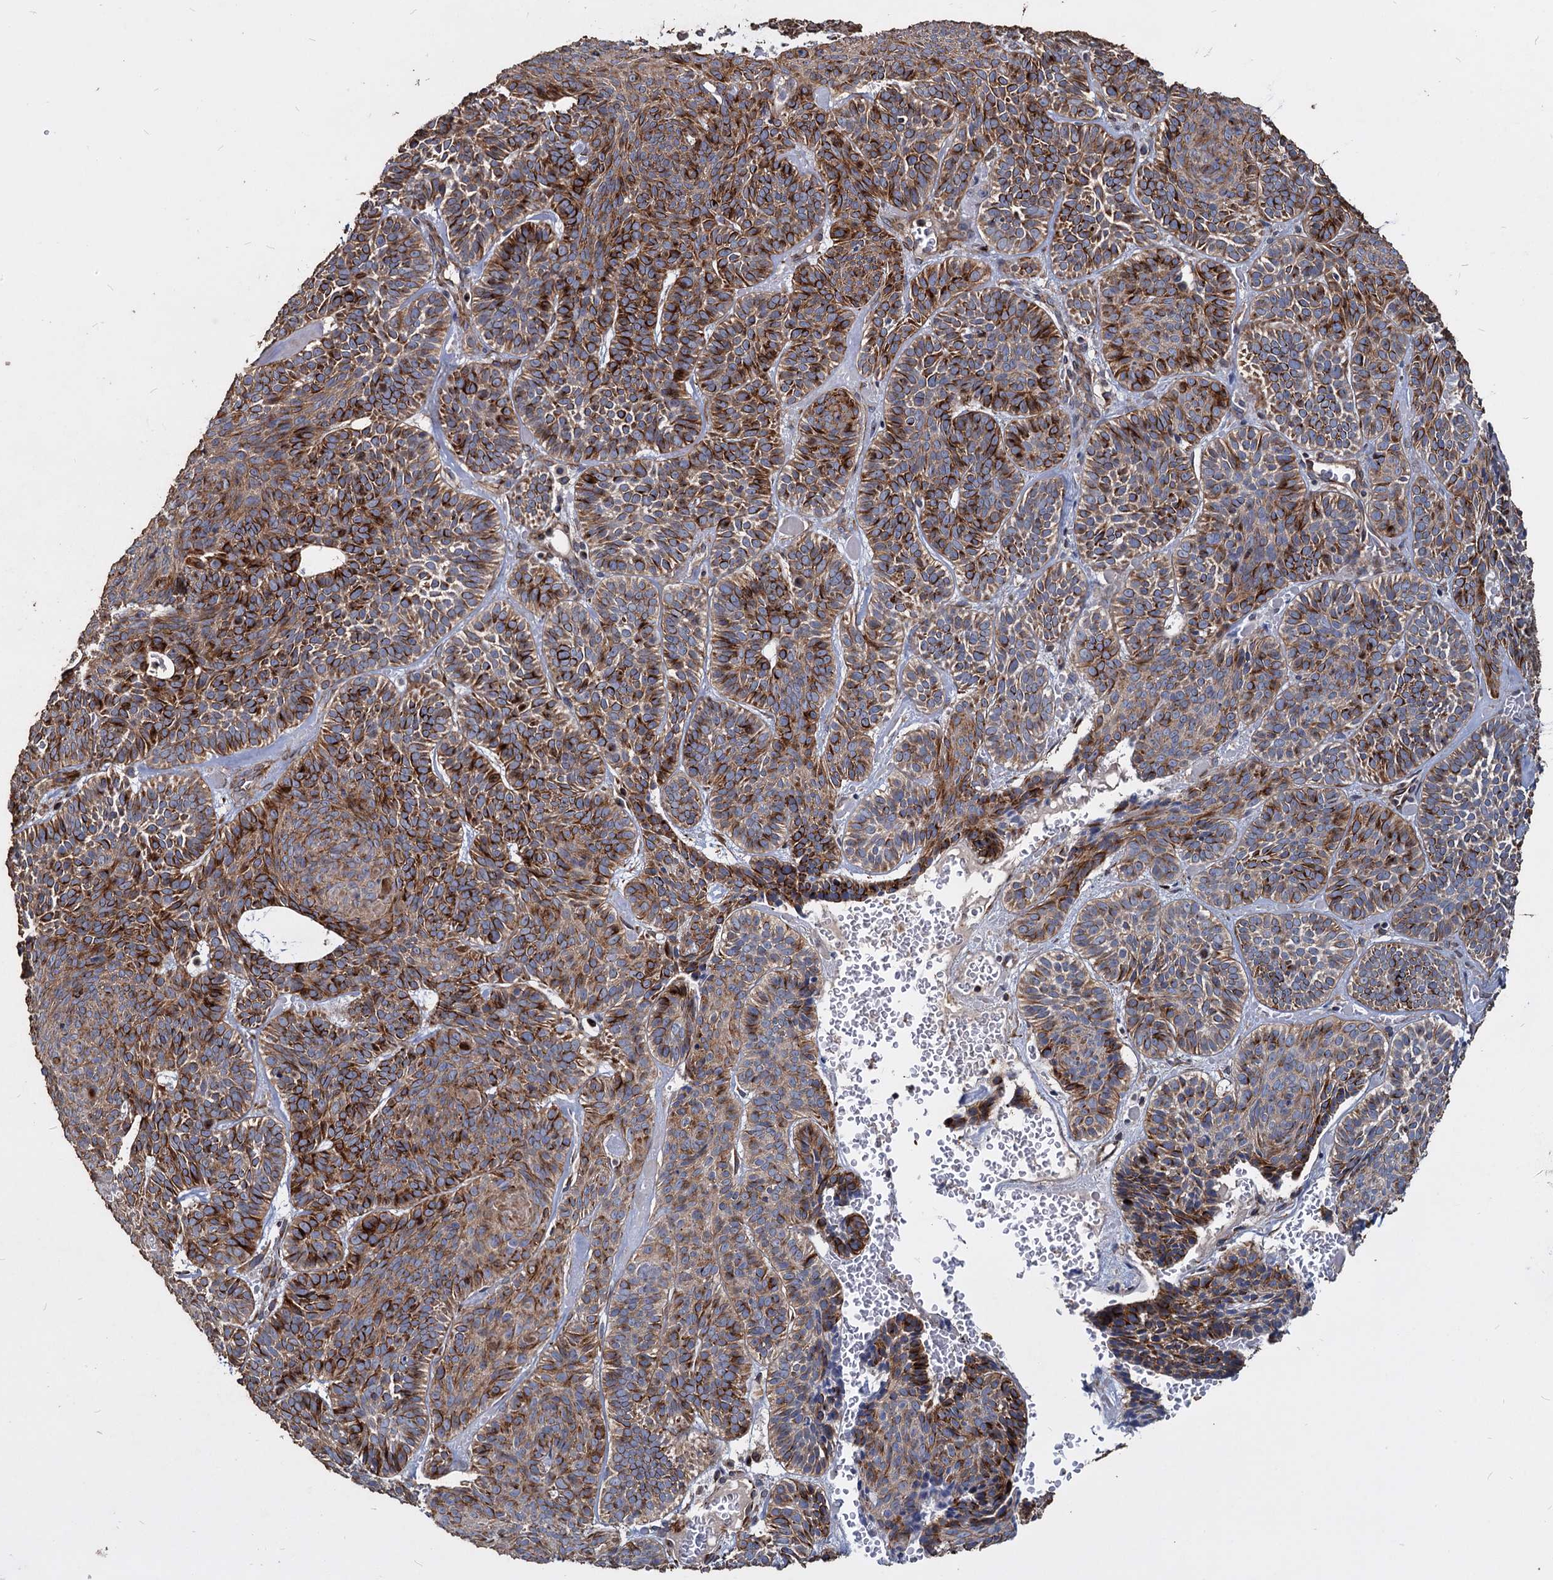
{"staining": {"intensity": "strong", "quantity": ">75%", "location": "cytoplasmic/membranous"}, "tissue": "skin cancer", "cell_type": "Tumor cells", "image_type": "cancer", "snomed": [{"axis": "morphology", "description": "Basal cell carcinoma"}, {"axis": "topography", "description": "Skin"}], "caption": "IHC staining of skin cancer (basal cell carcinoma), which exhibits high levels of strong cytoplasmic/membranous positivity in approximately >75% of tumor cells indicating strong cytoplasmic/membranous protein expression. The staining was performed using DAB (3,3'-diaminobenzidine) (brown) for protein detection and nuclei were counterstained in hematoxylin (blue).", "gene": "DEPDC4", "patient": {"sex": "male", "age": 85}}